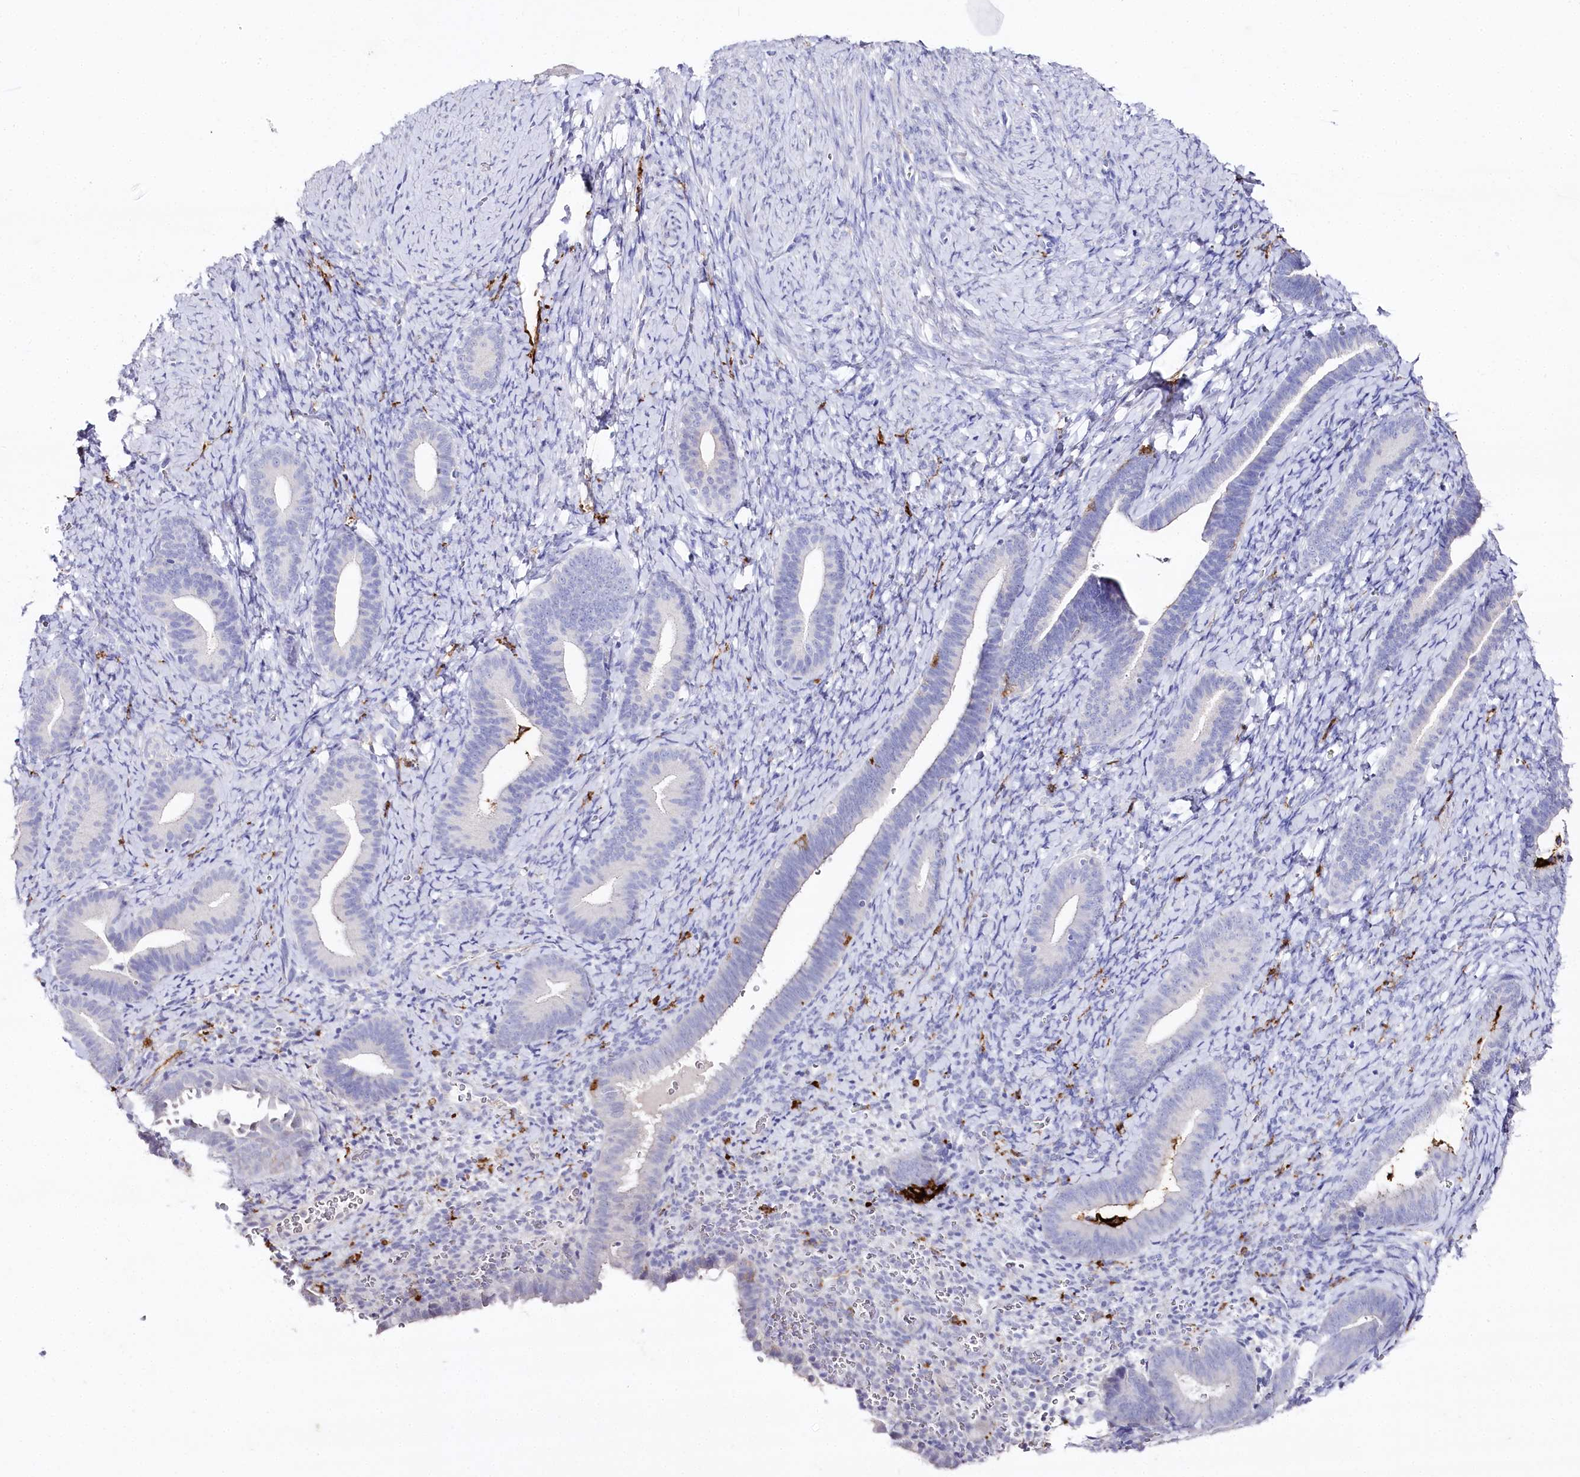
{"staining": {"intensity": "negative", "quantity": "none", "location": "none"}, "tissue": "endometrium", "cell_type": "Cells in endometrial stroma", "image_type": "normal", "snomed": [{"axis": "morphology", "description": "Normal tissue, NOS"}, {"axis": "topography", "description": "Endometrium"}], "caption": "Human endometrium stained for a protein using immunohistochemistry displays no expression in cells in endometrial stroma.", "gene": "CLEC4M", "patient": {"sex": "female", "age": 65}}